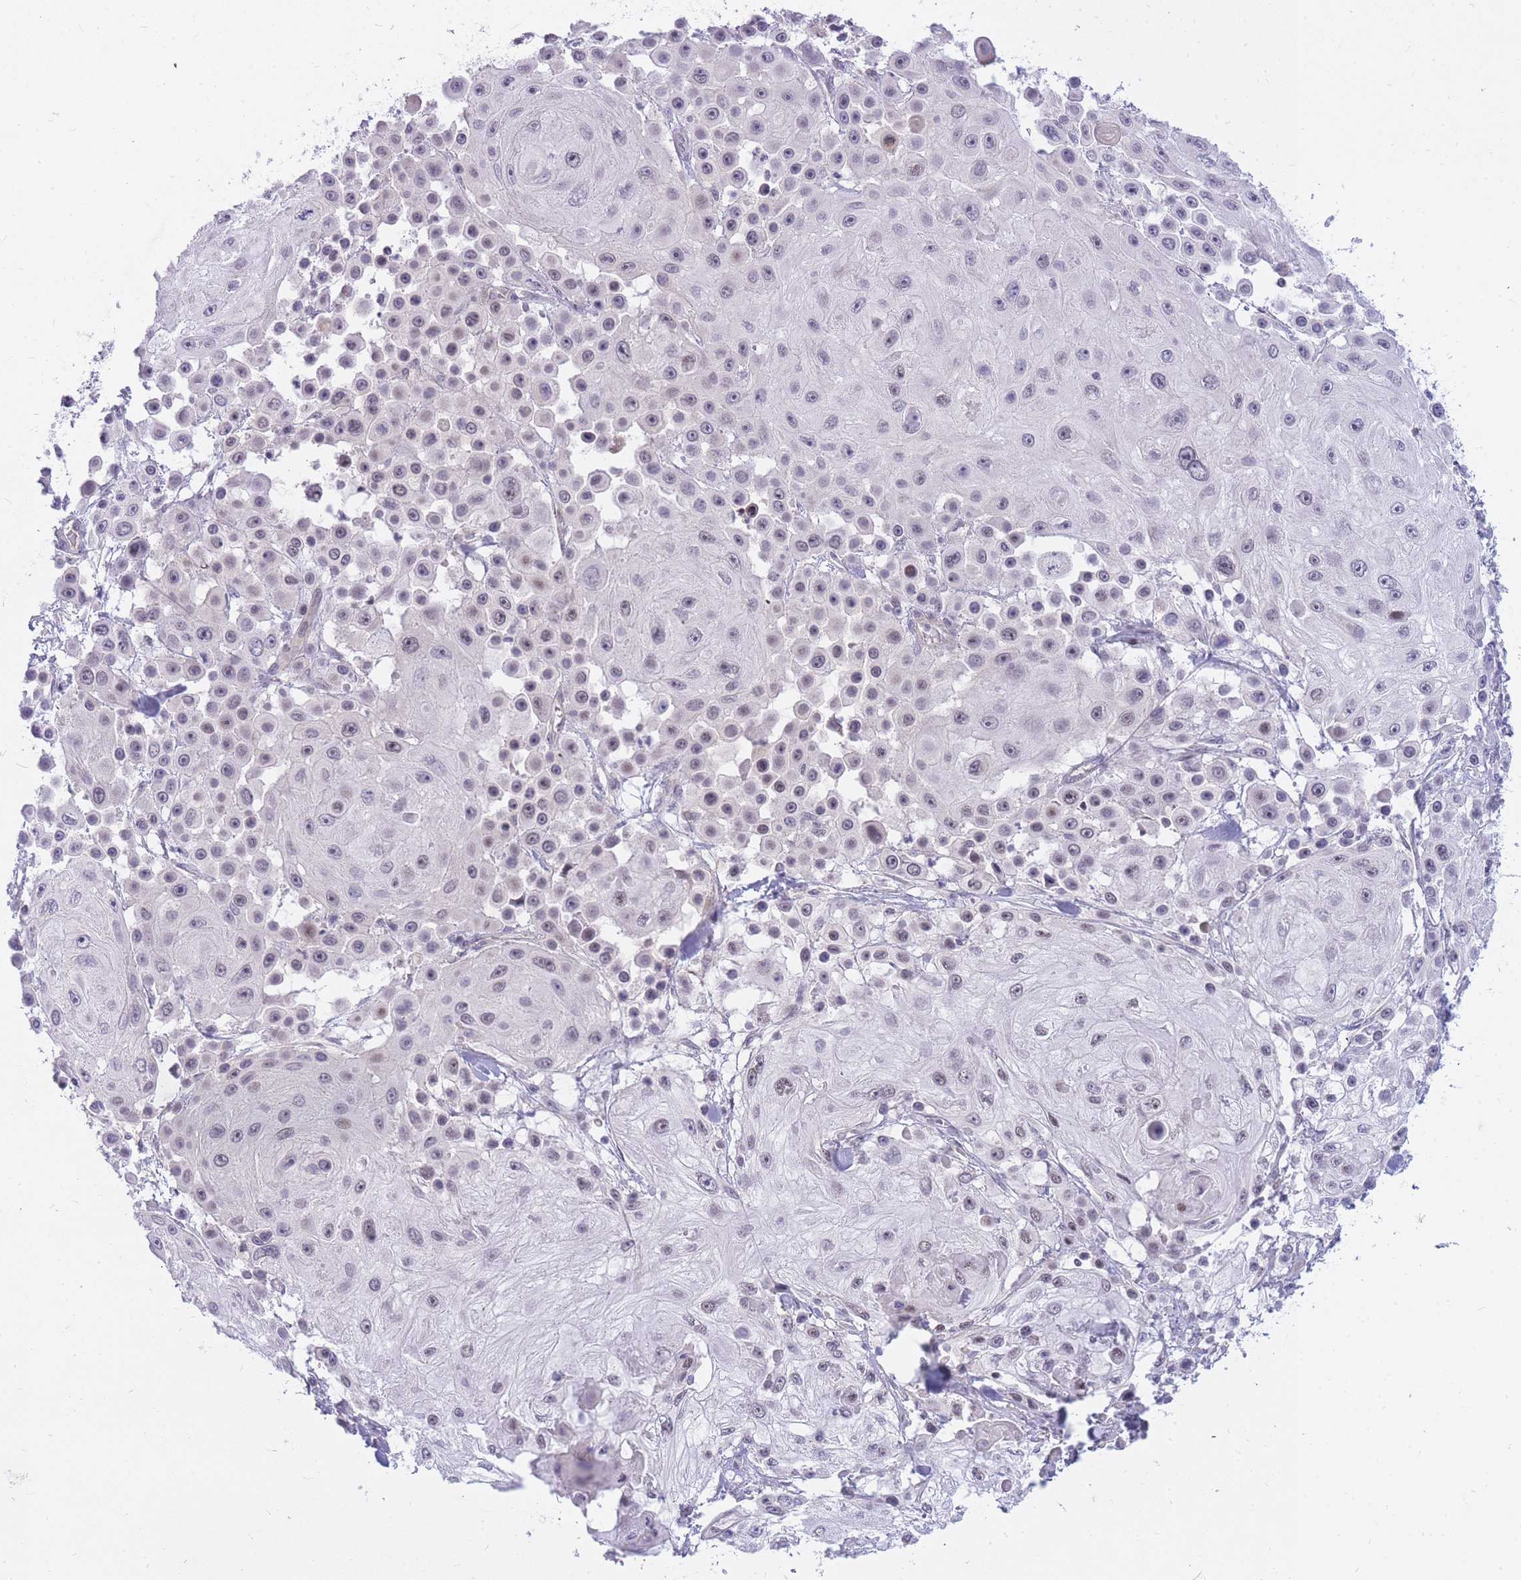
{"staining": {"intensity": "weak", "quantity": "<25%", "location": "nuclear"}, "tissue": "skin cancer", "cell_type": "Tumor cells", "image_type": "cancer", "snomed": [{"axis": "morphology", "description": "Squamous cell carcinoma, NOS"}, {"axis": "topography", "description": "Skin"}], "caption": "DAB (3,3'-diaminobenzidine) immunohistochemical staining of human skin cancer (squamous cell carcinoma) displays no significant positivity in tumor cells.", "gene": "TLE2", "patient": {"sex": "male", "age": 67}}